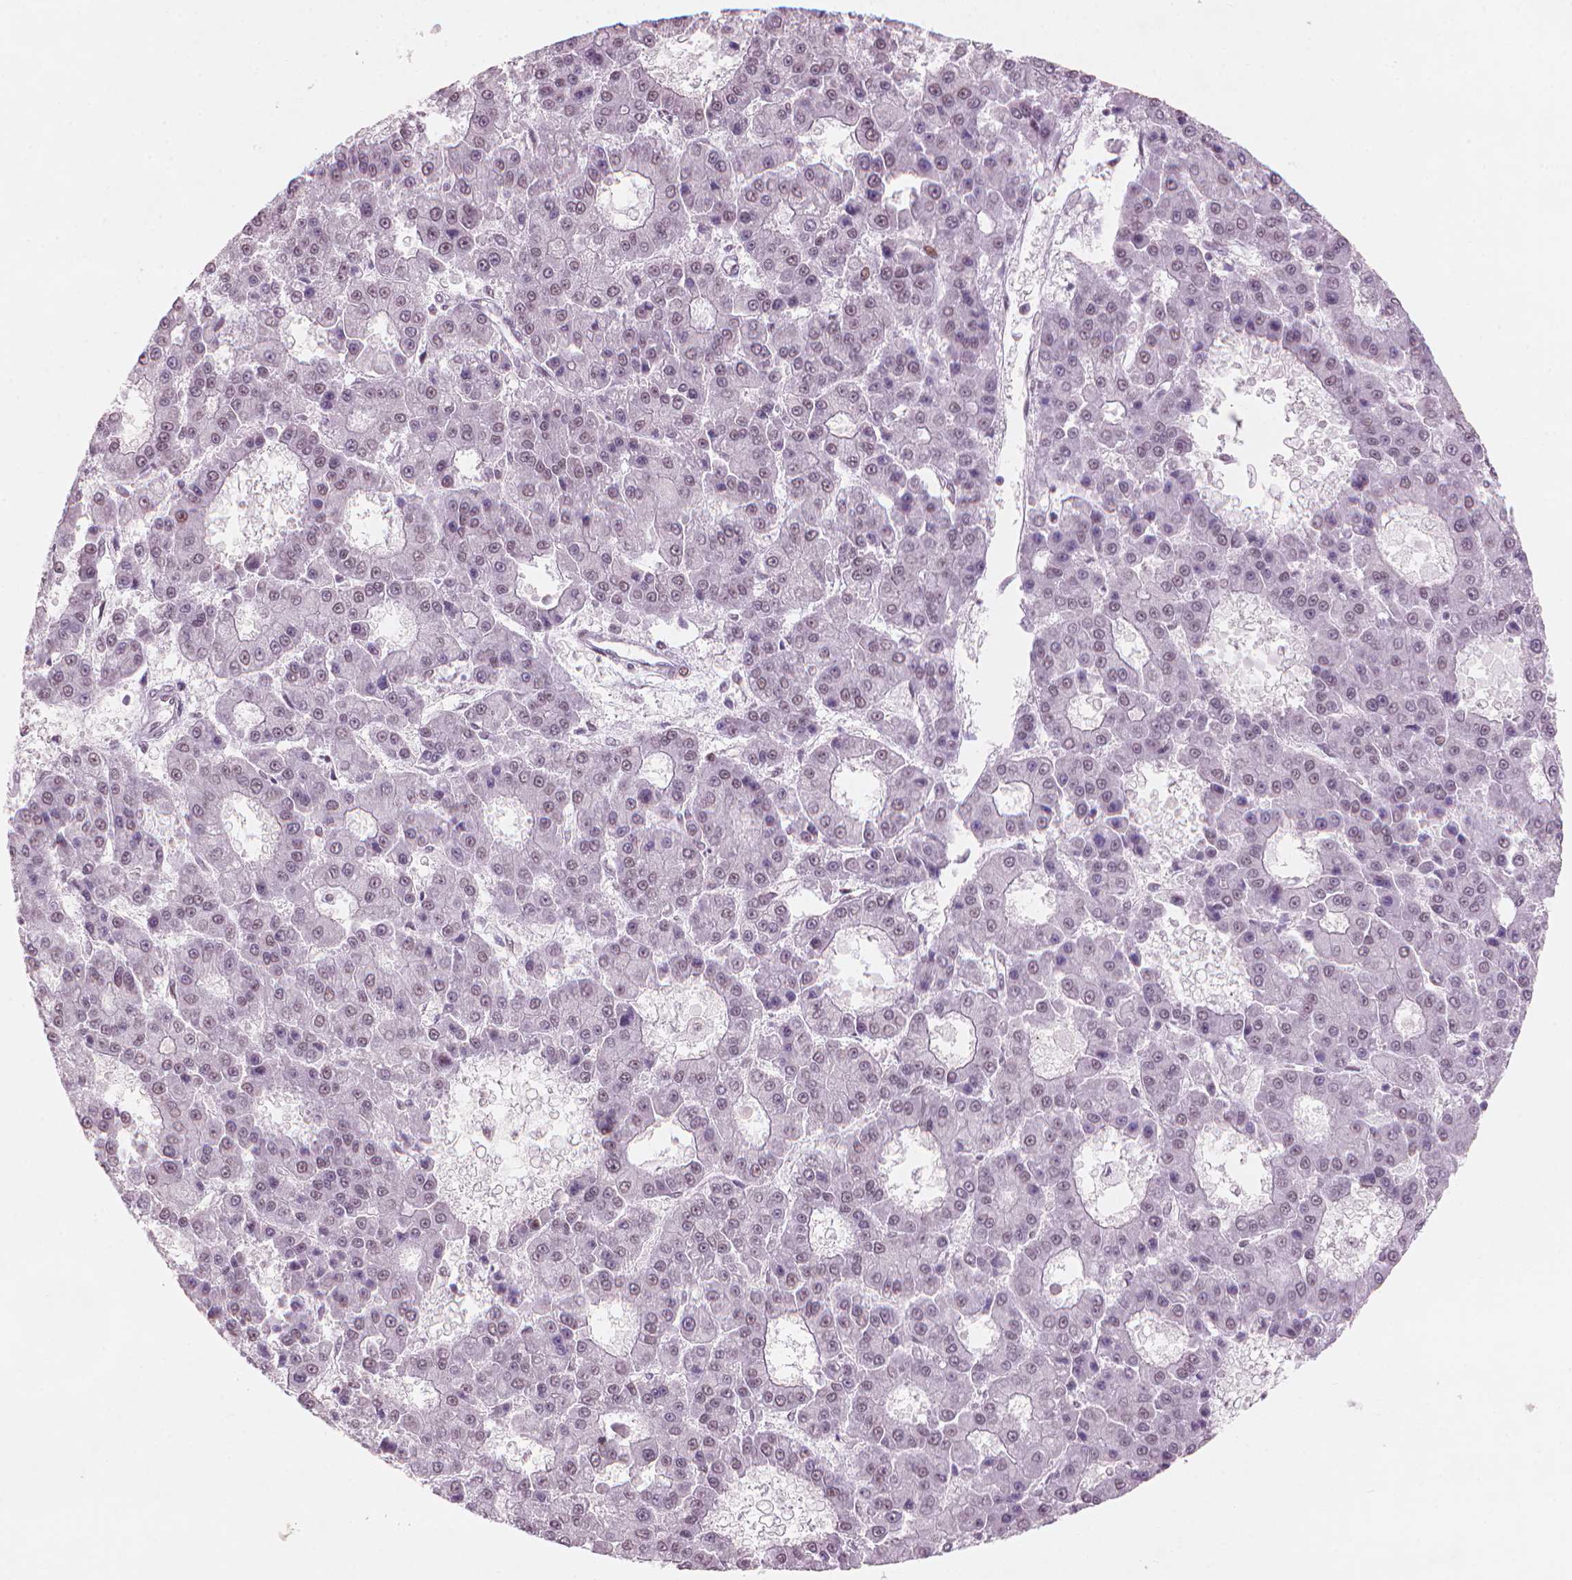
{"staining": {"intensity": "negative", "quantity": "none", "location": "none"}, "tissue": "liver cancer", "cell_type": "Tumor cells", "image_type": "cancer", "snomed": [{"axis": "morphology", "description": "Carcinoma, Hepatocellular, NOS"}, {"axis": "topography", "description": "Liver"}], "caption": "Immunohistochemistry (IHC) of human liver cancer (hepatocellular carcinoma) displays no expression in tumor cells.", "gene": "HES7", "patient": {"sex": "male", "age": 70}}